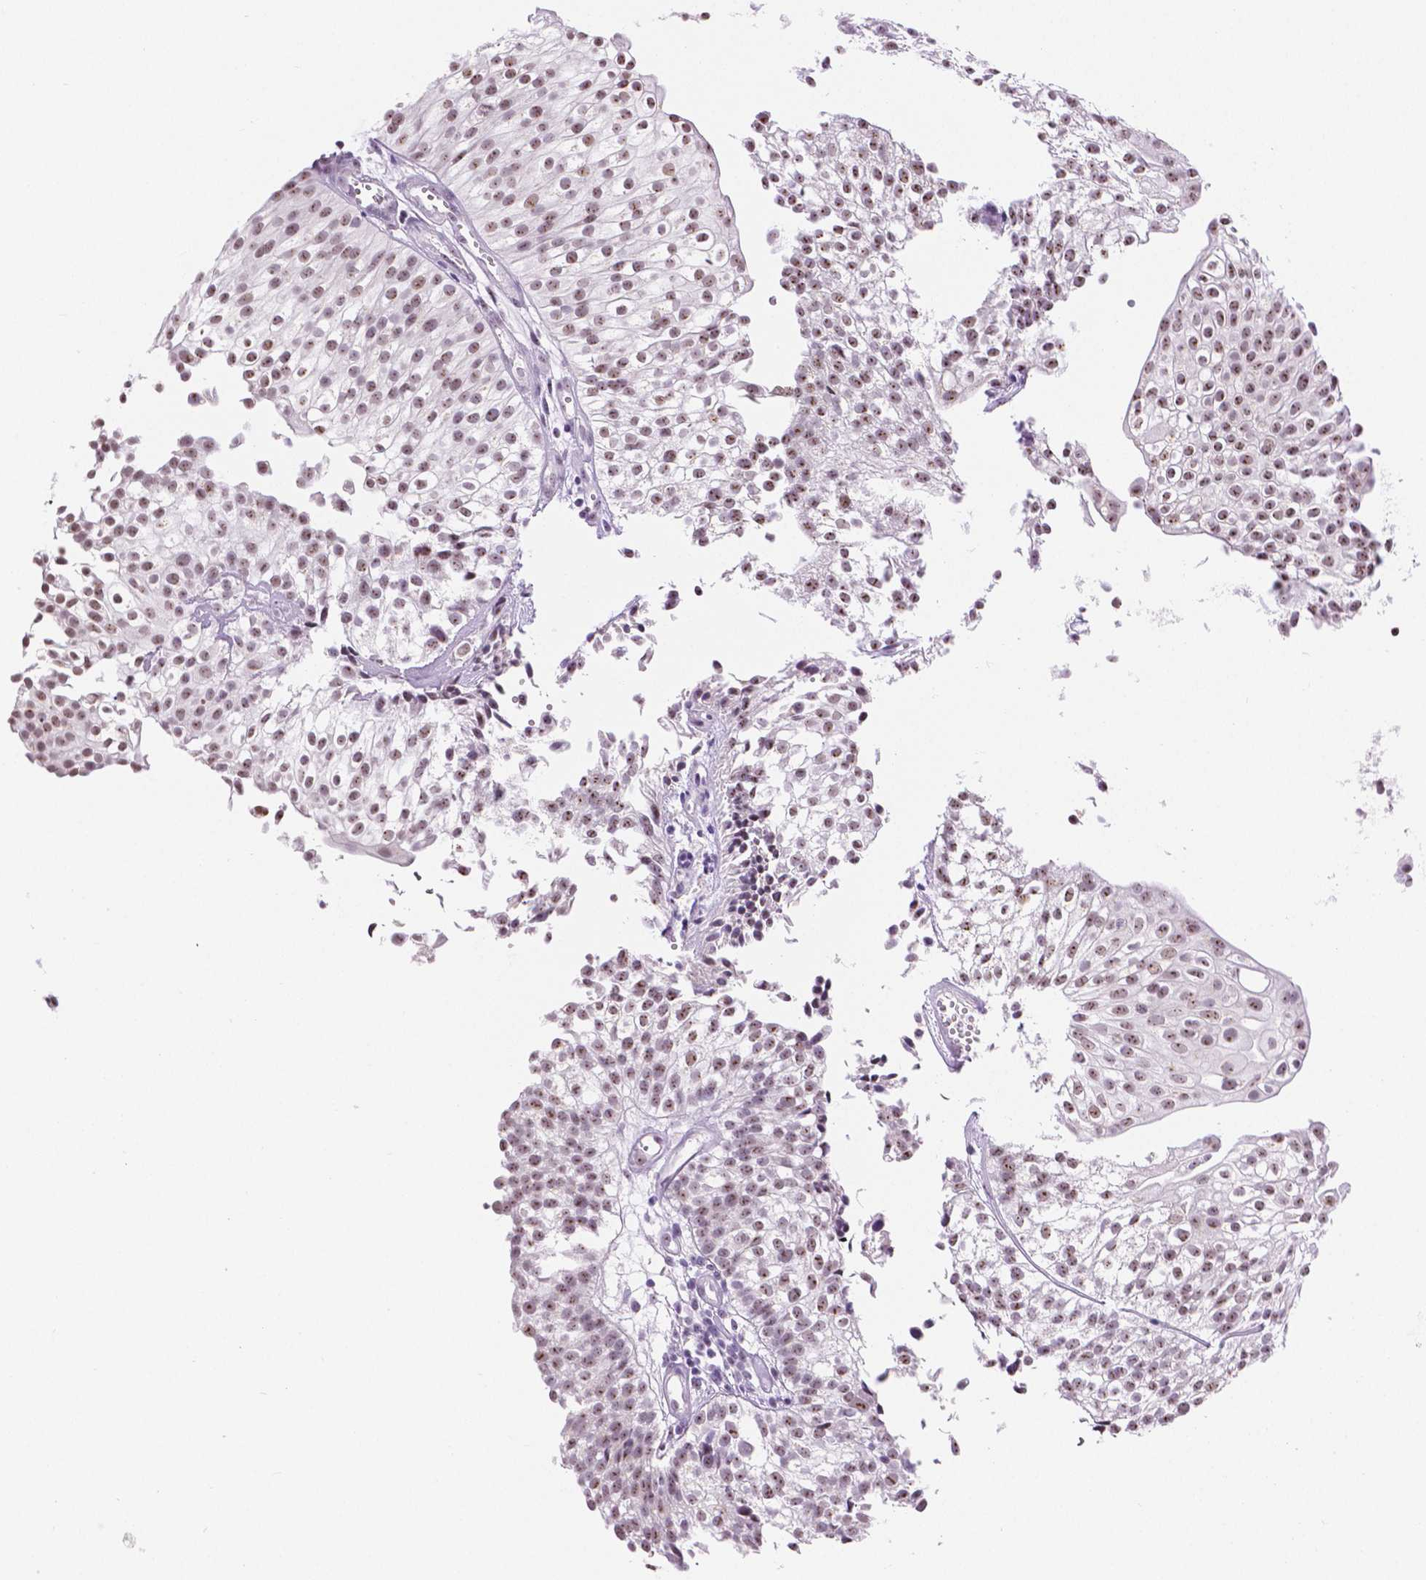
{"staining": {"intensity": "moderate", "quantity": ">75%", "location": "nuclear"}, "tissue": "urothelial cancer", "cell_type": "Tumor cells", "image_type": "cancer", "snomed": [{"axis": "morphology", "description": "Urothelial carcinoma, Low grade"}, {"axis": "topography", "description": "Urinary bladder"}], "caption": "Immunohistochemical staining of urothelial carcinoma (low-grade) reveals moderate nuclear protein positivity in about >75% of tumor cells. The protein is shown in brown color, while the nuclei are stained blue.", "gene": "NHP2", "patient": {"sex": "male", "age": 70}}